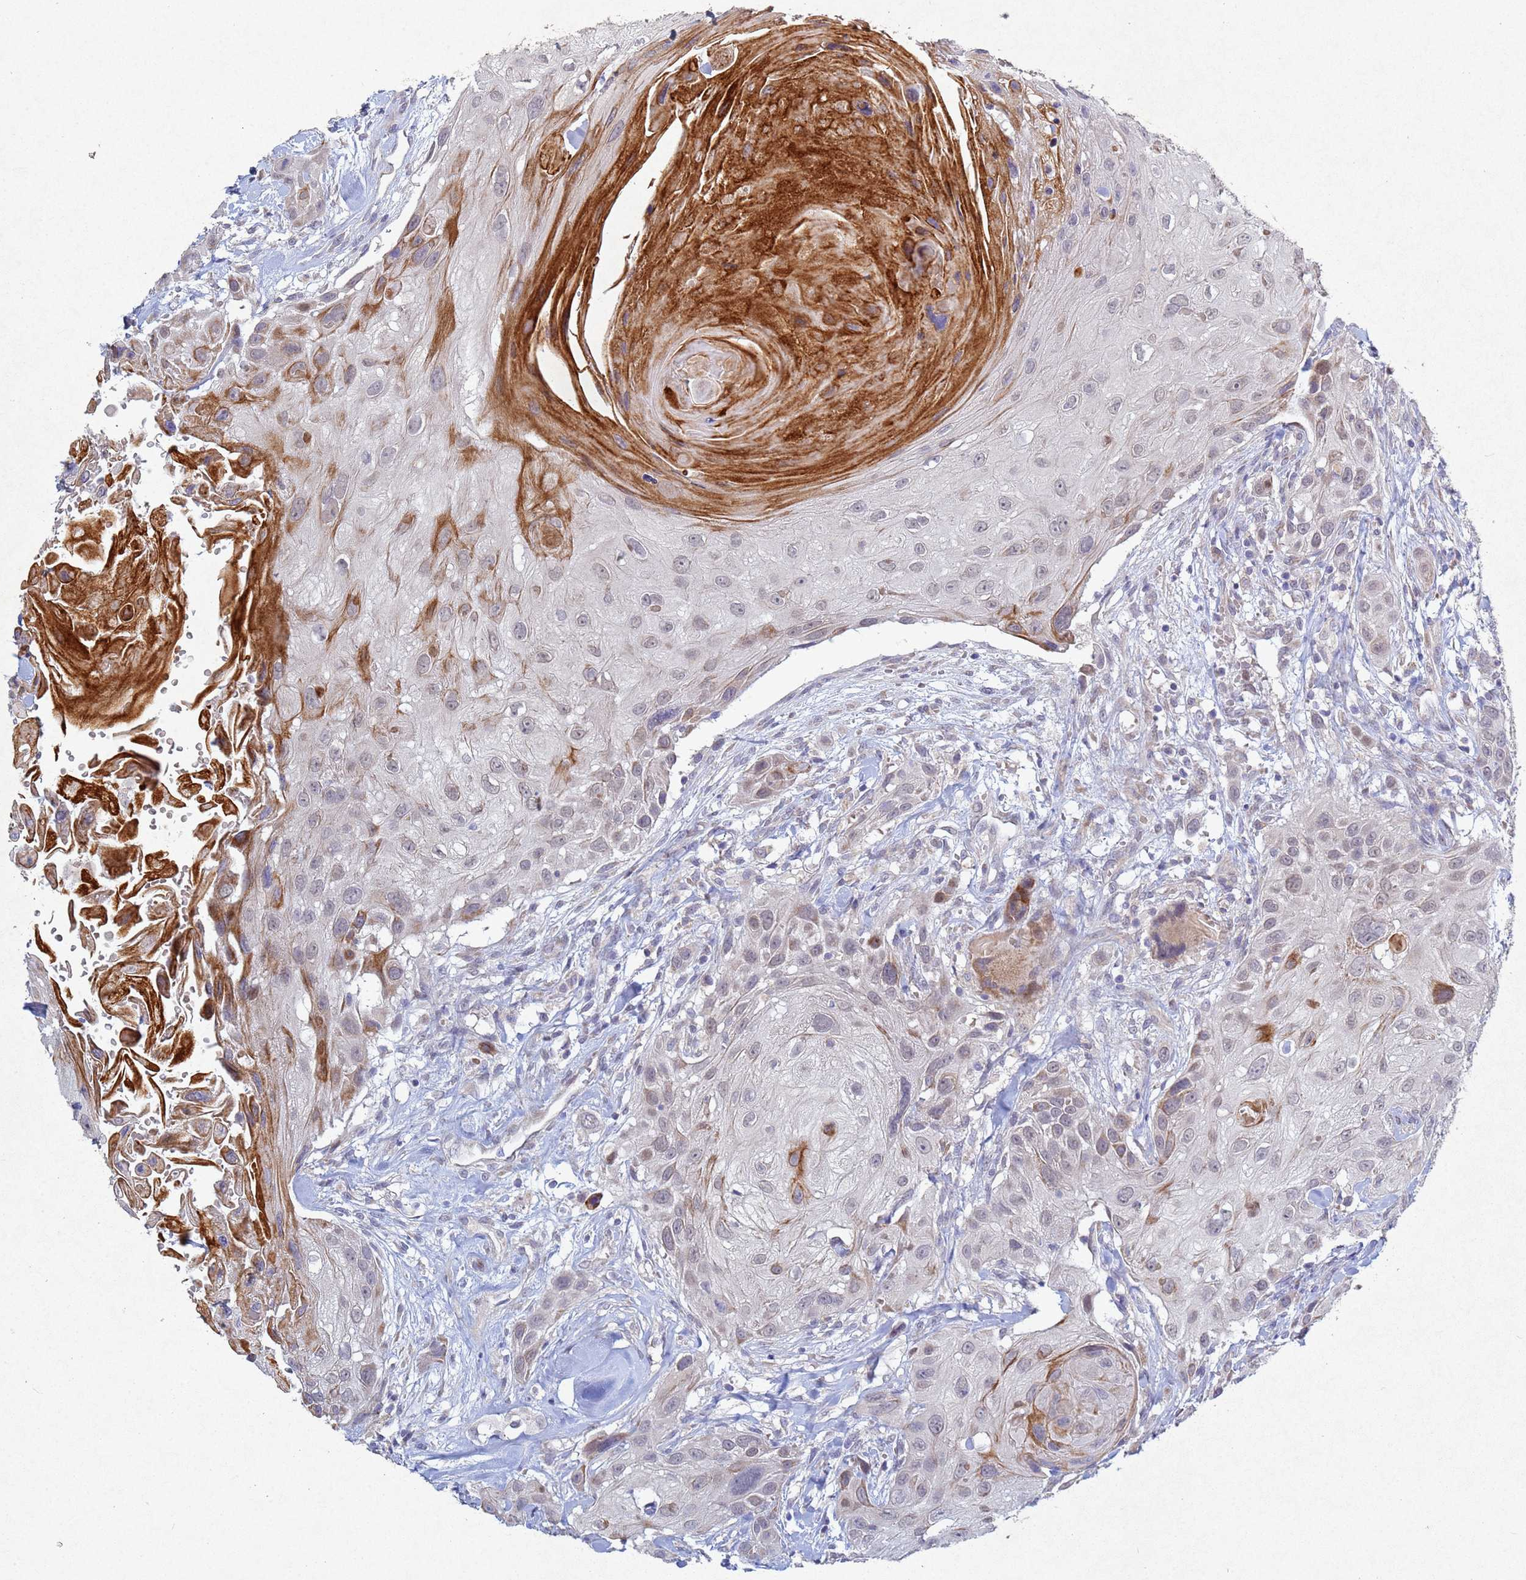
{"staining": {"intensity": "strong", "quantity": "<25%", "location": "cytoplasmic/membranous"}, "tissue": "head and neck cancer", "cell_type": "Tumor cells", "image_type": "cancer", "snomed": [{"axis": "morphology", "description": "Squamous cell carcinoma, NOS"}, {"axis": "topography", "description": "Head-Neck"}], "caption": "Approximately <25% of tumor cells in human head and neck cancer (squamous cell carcinoma) exhibit strong cytoplasmic/membranous protein expression as visualized by brown immunohistochemical staining.", "gene": "TNPO2", "patient": {"sex": "male", "age": 81}}